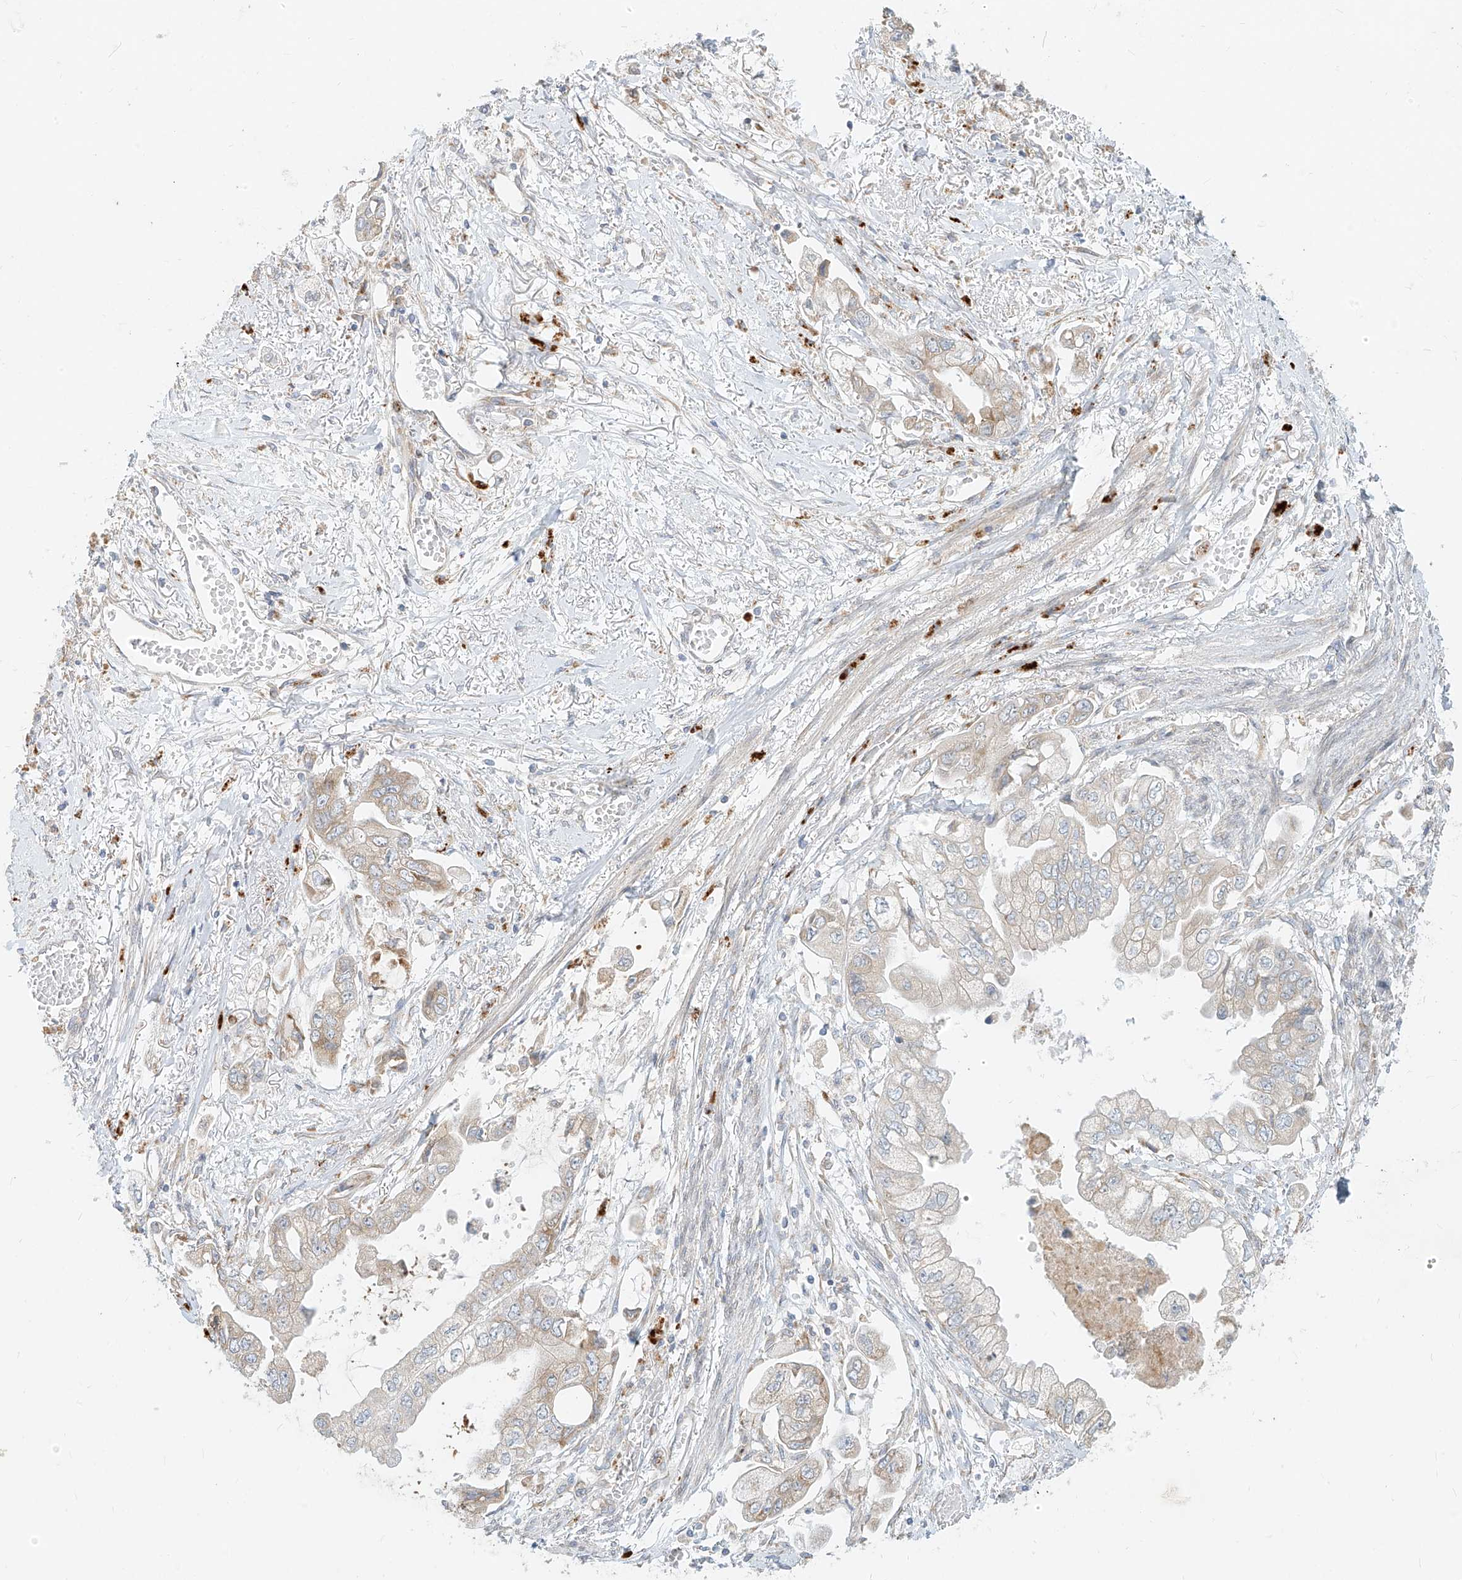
{"staining": {"intensity": "weak", "quantity": "25%-75%", "location": "cytoplasmic/membranous"}, "tissue": "stomach cancer", "cell_type": "Tumor cells", "image_type": "cancer", "snomed": [{"axis": "morphology", "description": "Adenocarcinoma, NOS"}, {"axis": "topography", "description": "Stomach"}], "caption": "A brown stain labels weak cytoplasmic/membranous positivity of a protein in human stomach cancer (adenocarcinoma) tumor cells.", "gene": "STT3A", "patient": {"sex": "male", "age": 62}}